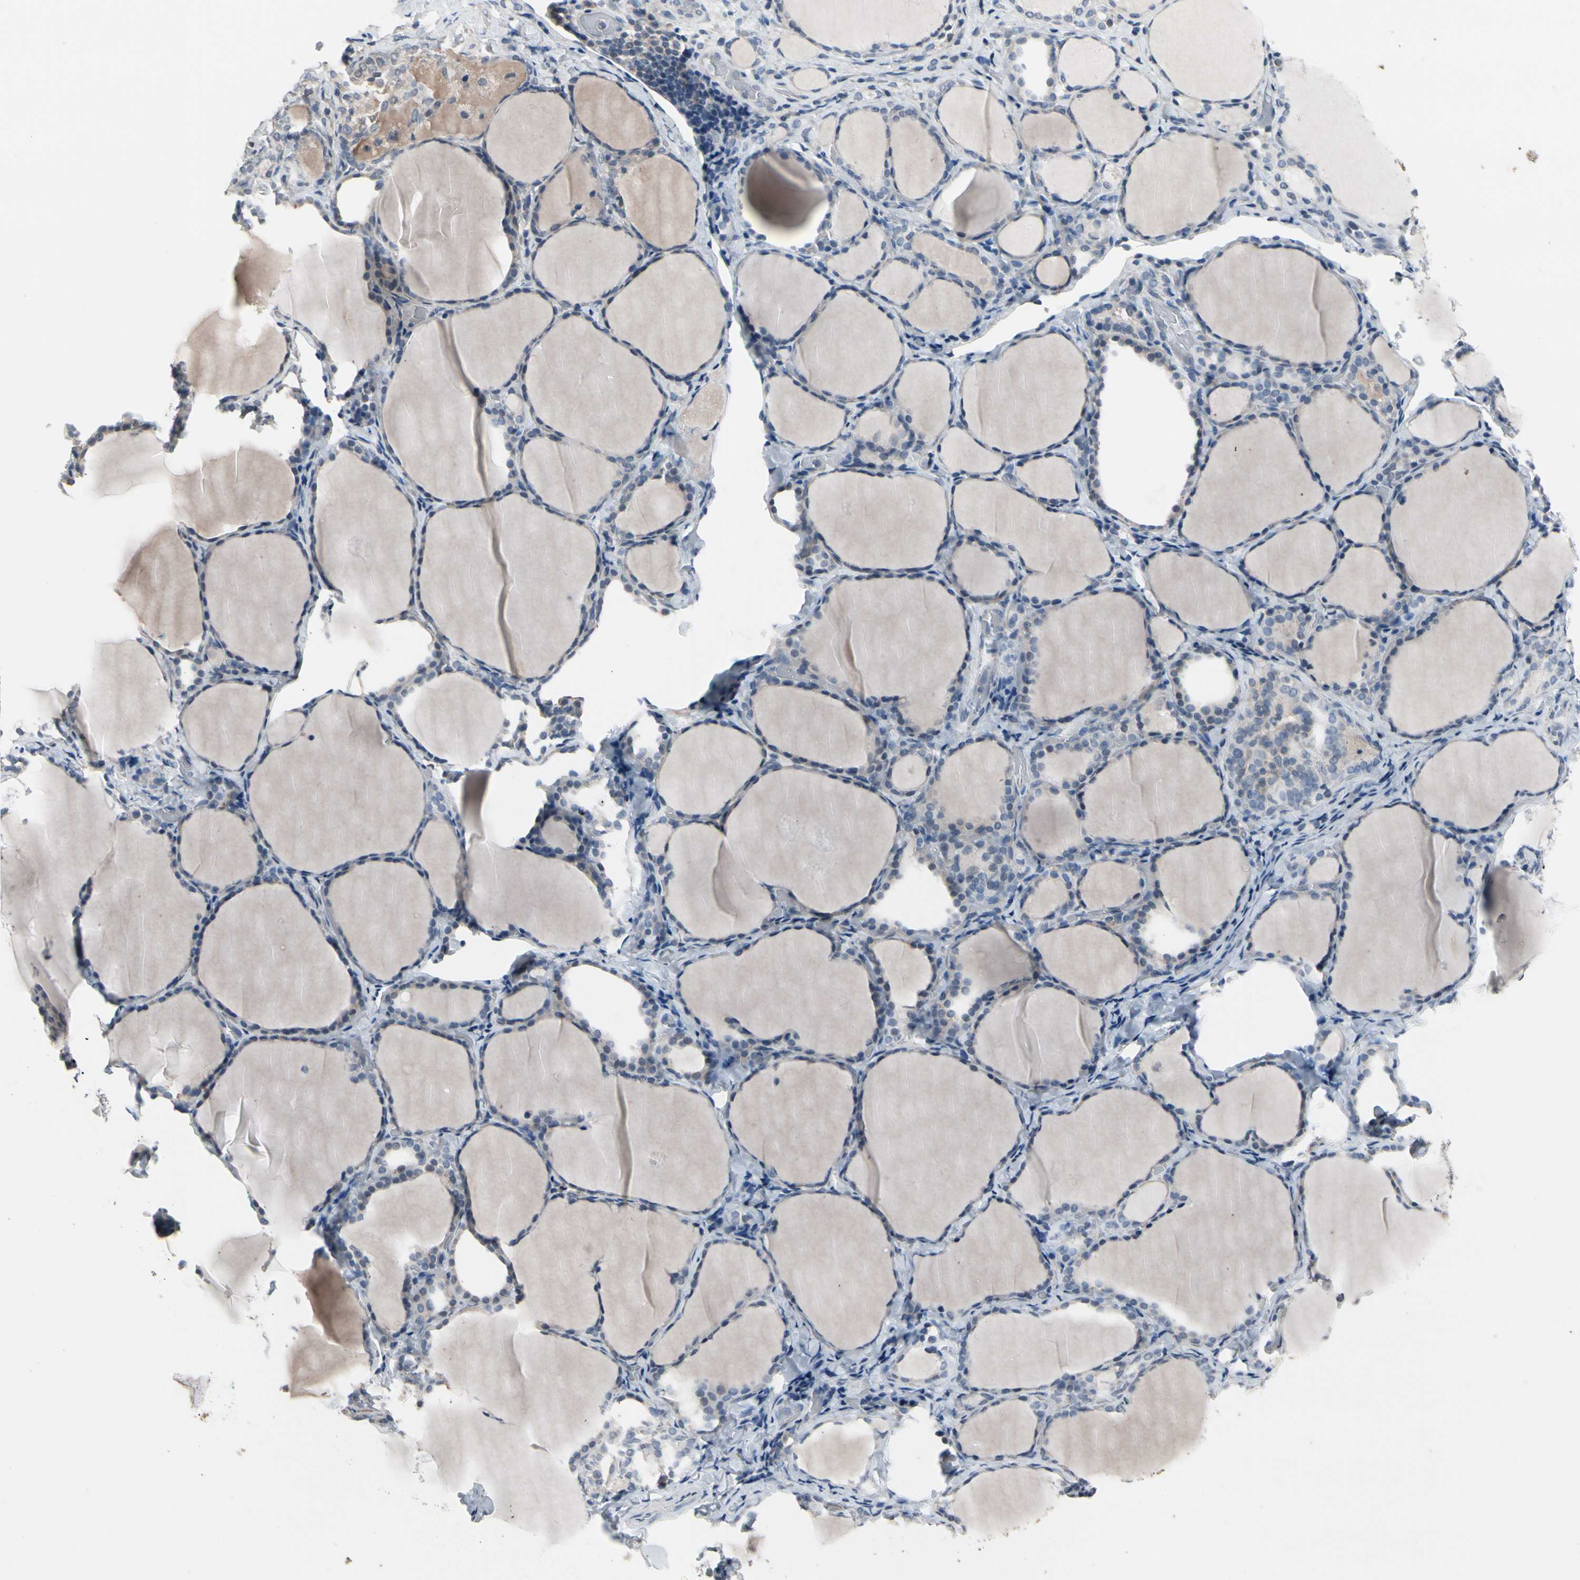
{"staining": {"intensity": "weak", "quantity": "<25%", "location": "cytoplasmic/membranous"}, "tissue": "thyroid gland", "cell_type": "Glandular cells", "image_type": "normal", "snomed": [{"axis": "morphology", "description": "Normal tissue, NOS"}, {"axis": "morphology", "description": "Papillary adenocarcinoma, NOS"}, {"axis": "topography", "description": "Thyroid gland"}], "caption": "A high-resolution histopathology image shows IHC staining of normal thyroid gland, which demonstrates no significant expression in glandular cells.", "gene": "SV2A", "patient": {"sex": "female", "age": 30}}